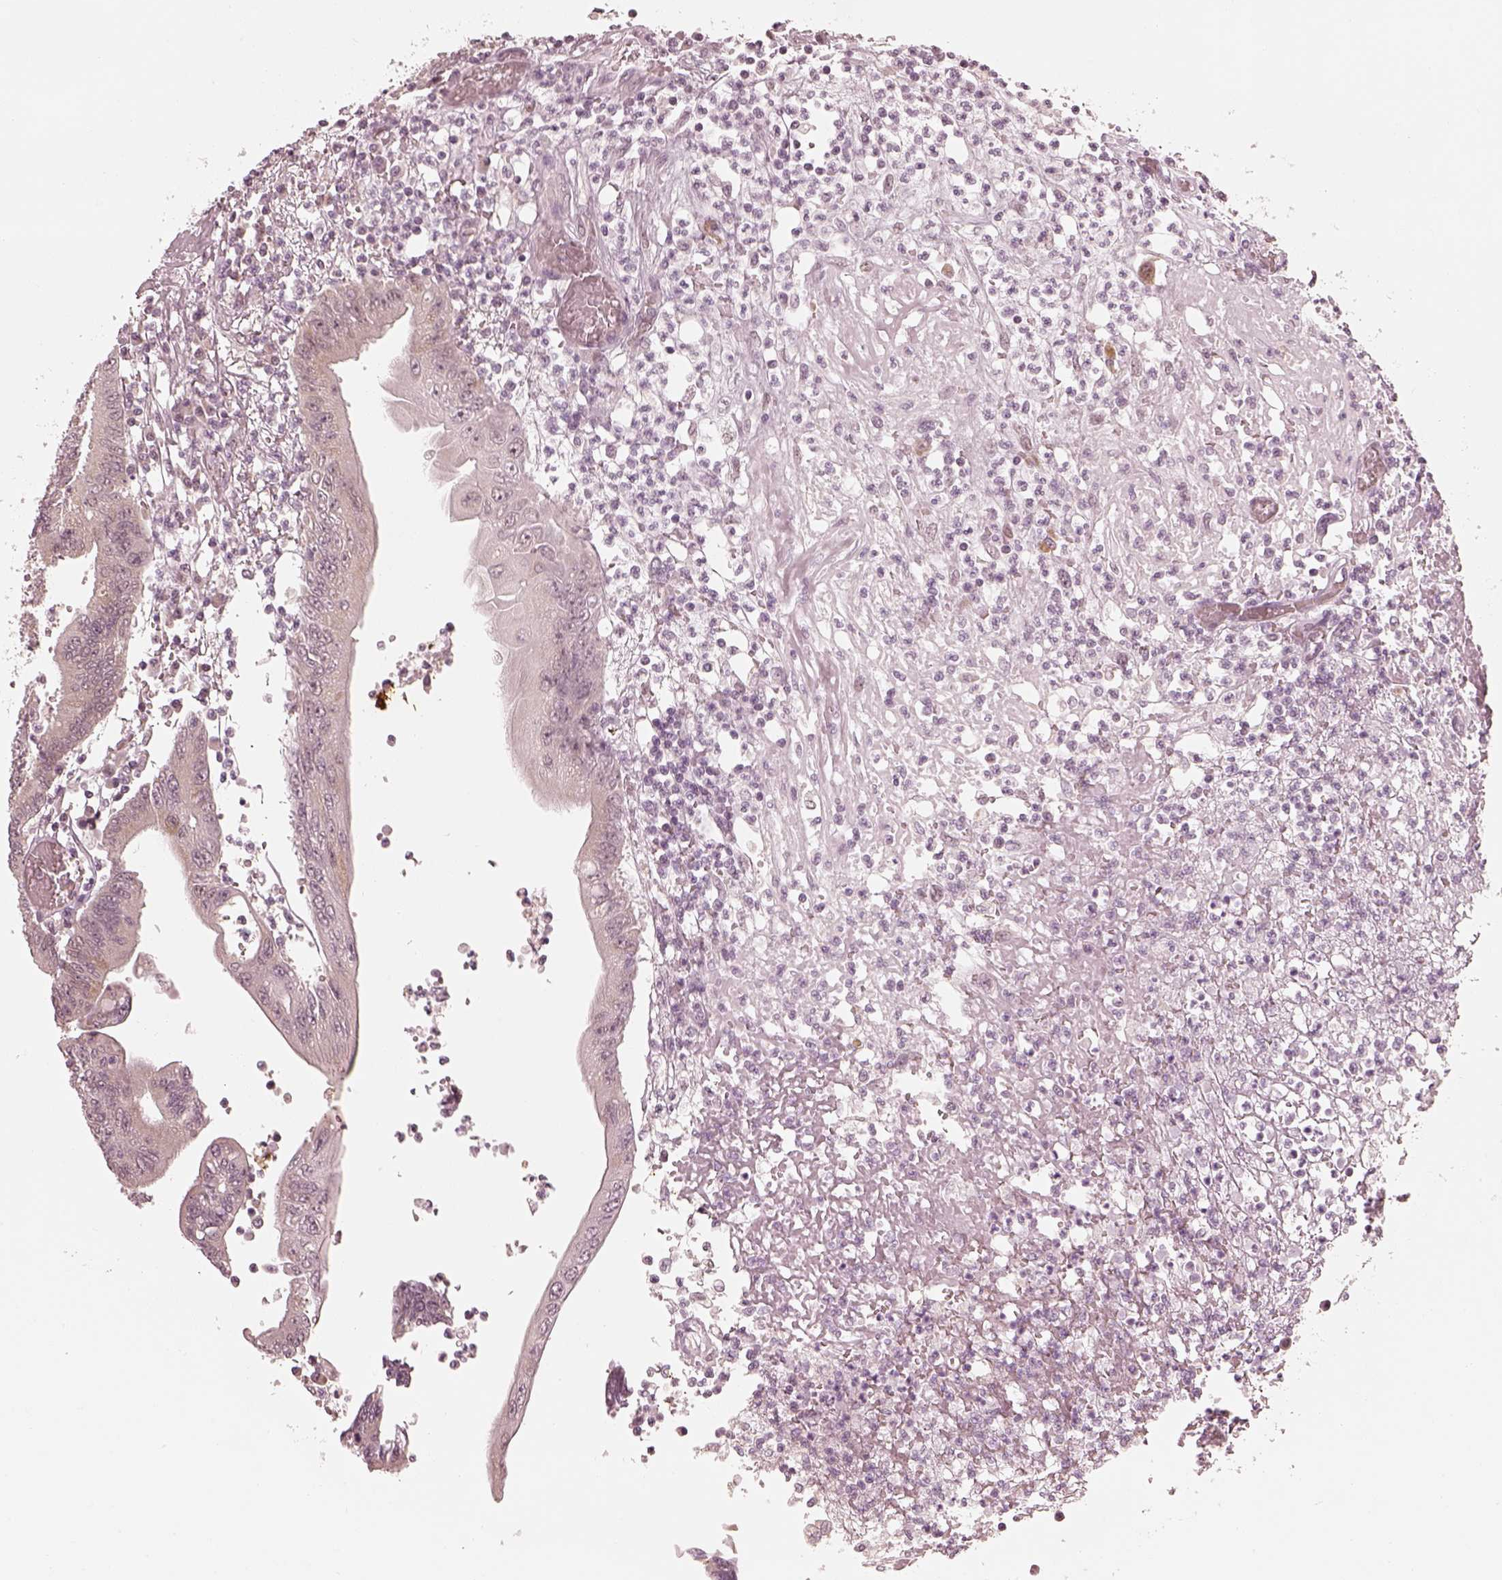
{"staining": {"intensity": "negative", "quantity": "none", "location": "none"}, "tissue": "colorectal cancer", "cell_type": "Tumor cells", "image_type": "cancer", "snomed": [{"axis": "morphology", "description": "Adenocarcinoma, NOS"}, {"axis": "topography", "description": "Rectum"}], "caption": "Immunohistochemistry (IHC) photomicrograph of human colorectal cancer stained for a protein (brown), which shows no staining in tumor cells. (DAB (3,3'-diaminobenzidine) immunohistochemistry (IHC), high magnification).", "gene": "IQCB1", "patient": {"sex": "male", "age": 54}}